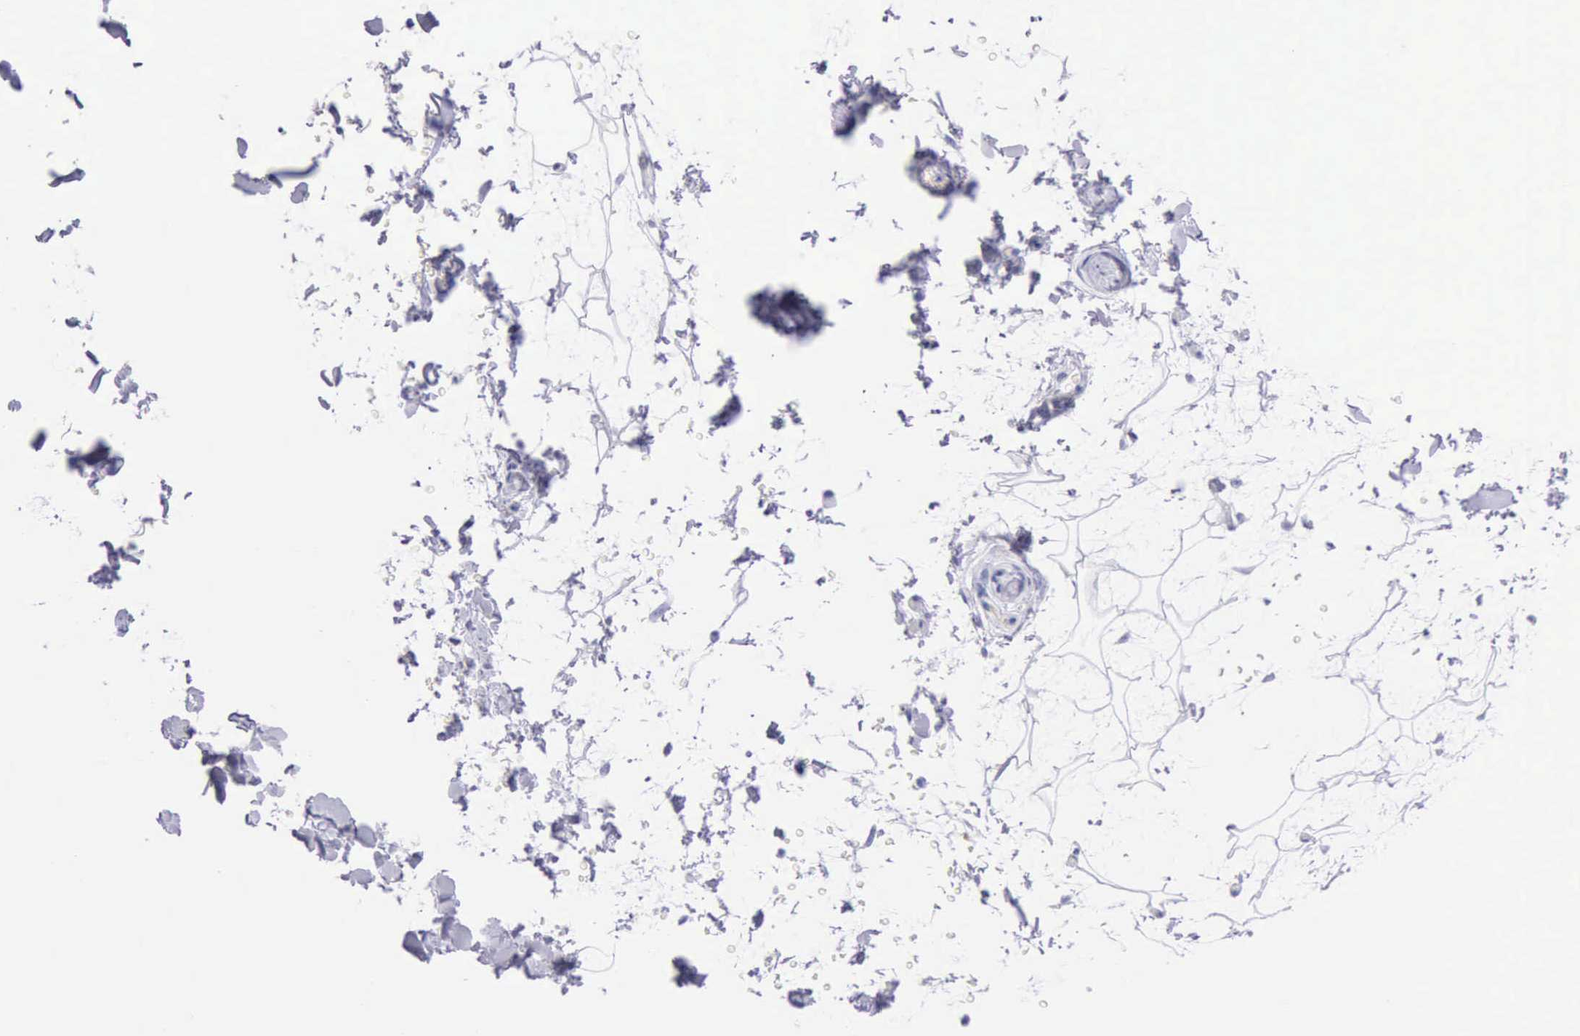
{"staining": {"intensity": "negative", "quantity": "none", "location": "none"}, "tissue": "adipose tissue", "cell_type": "Adipocytes", "image_type": "normal", "snomed": [{"axis": "morphology", "description": "Normal tissue, NOS"}, {"axis": "topography", "description": "Soft tissue"}], "caption": "A photomicrograph of human adipose tissue is negative for staining in adipocytes. The staining is performed using DAB (3,3'-diaminobenzidine) brown chromogen with nuclei counter-stained in using hematoxylin.", "gene": "MCM2", "patient": {"sex": "male", "age": 72}}